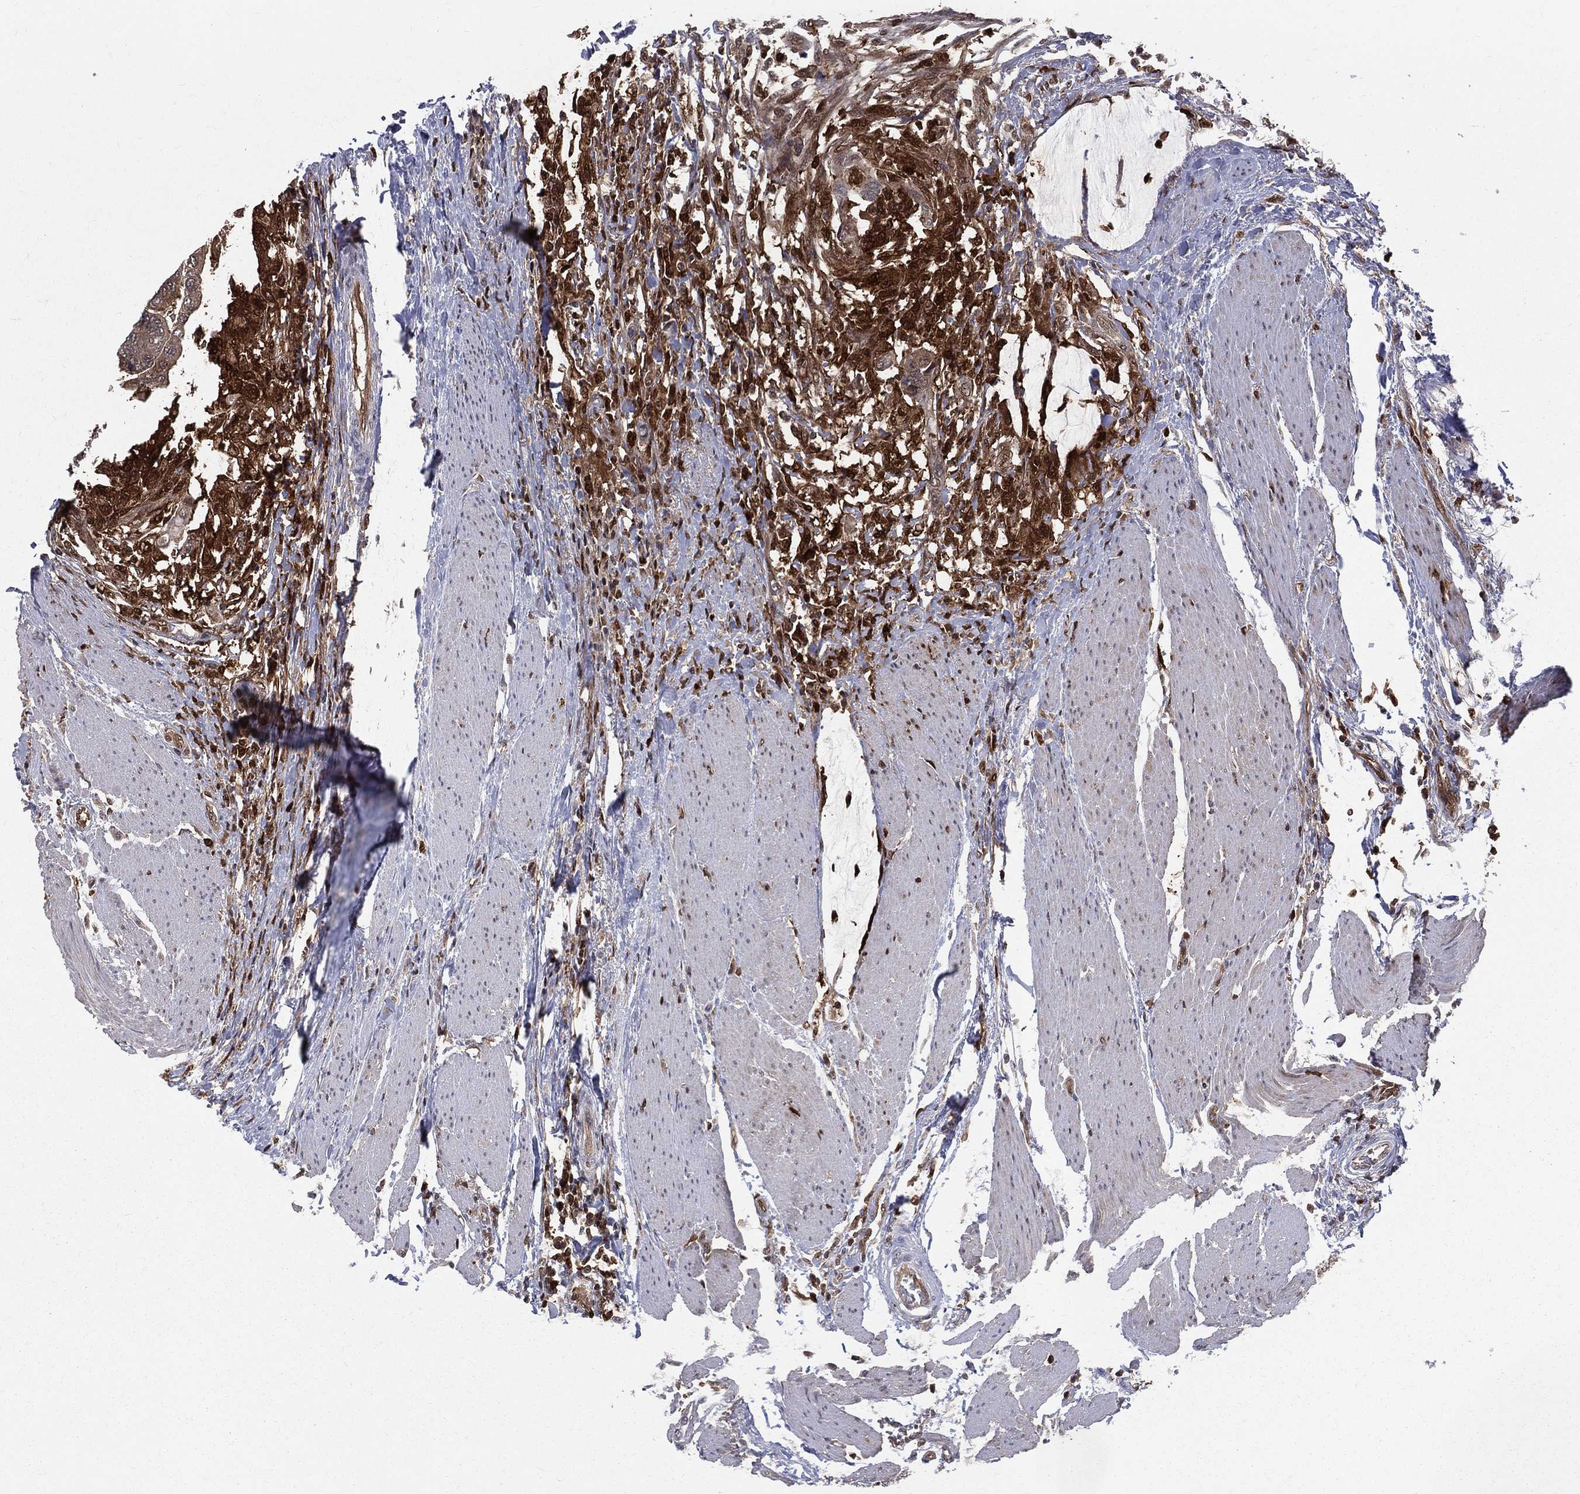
{"staining": {"intensity": "negative", "quantity": "none", "location": "none"}, "tissue": "colorectal cancer", "cell_type": "Tumor cells", "image_type": "cancer", "snomed": [{"axis": "morphology", "description": "Normal tissue, NOS"}, {"axis": "morphology", "description": "Adenocarcinoma, NOS"}, {"axis": "topography", "description": "Rectum"}, {"axis": "topography", "description": "Peripheral nerve tissue"}], "caption": "Immunohistochemical staining of human colorectal cancer (adenocarcinoma) exhibits no significant expression in tumor cells.", "gene": "ENO1", "patient": {"sex": "male", "age": 92}}